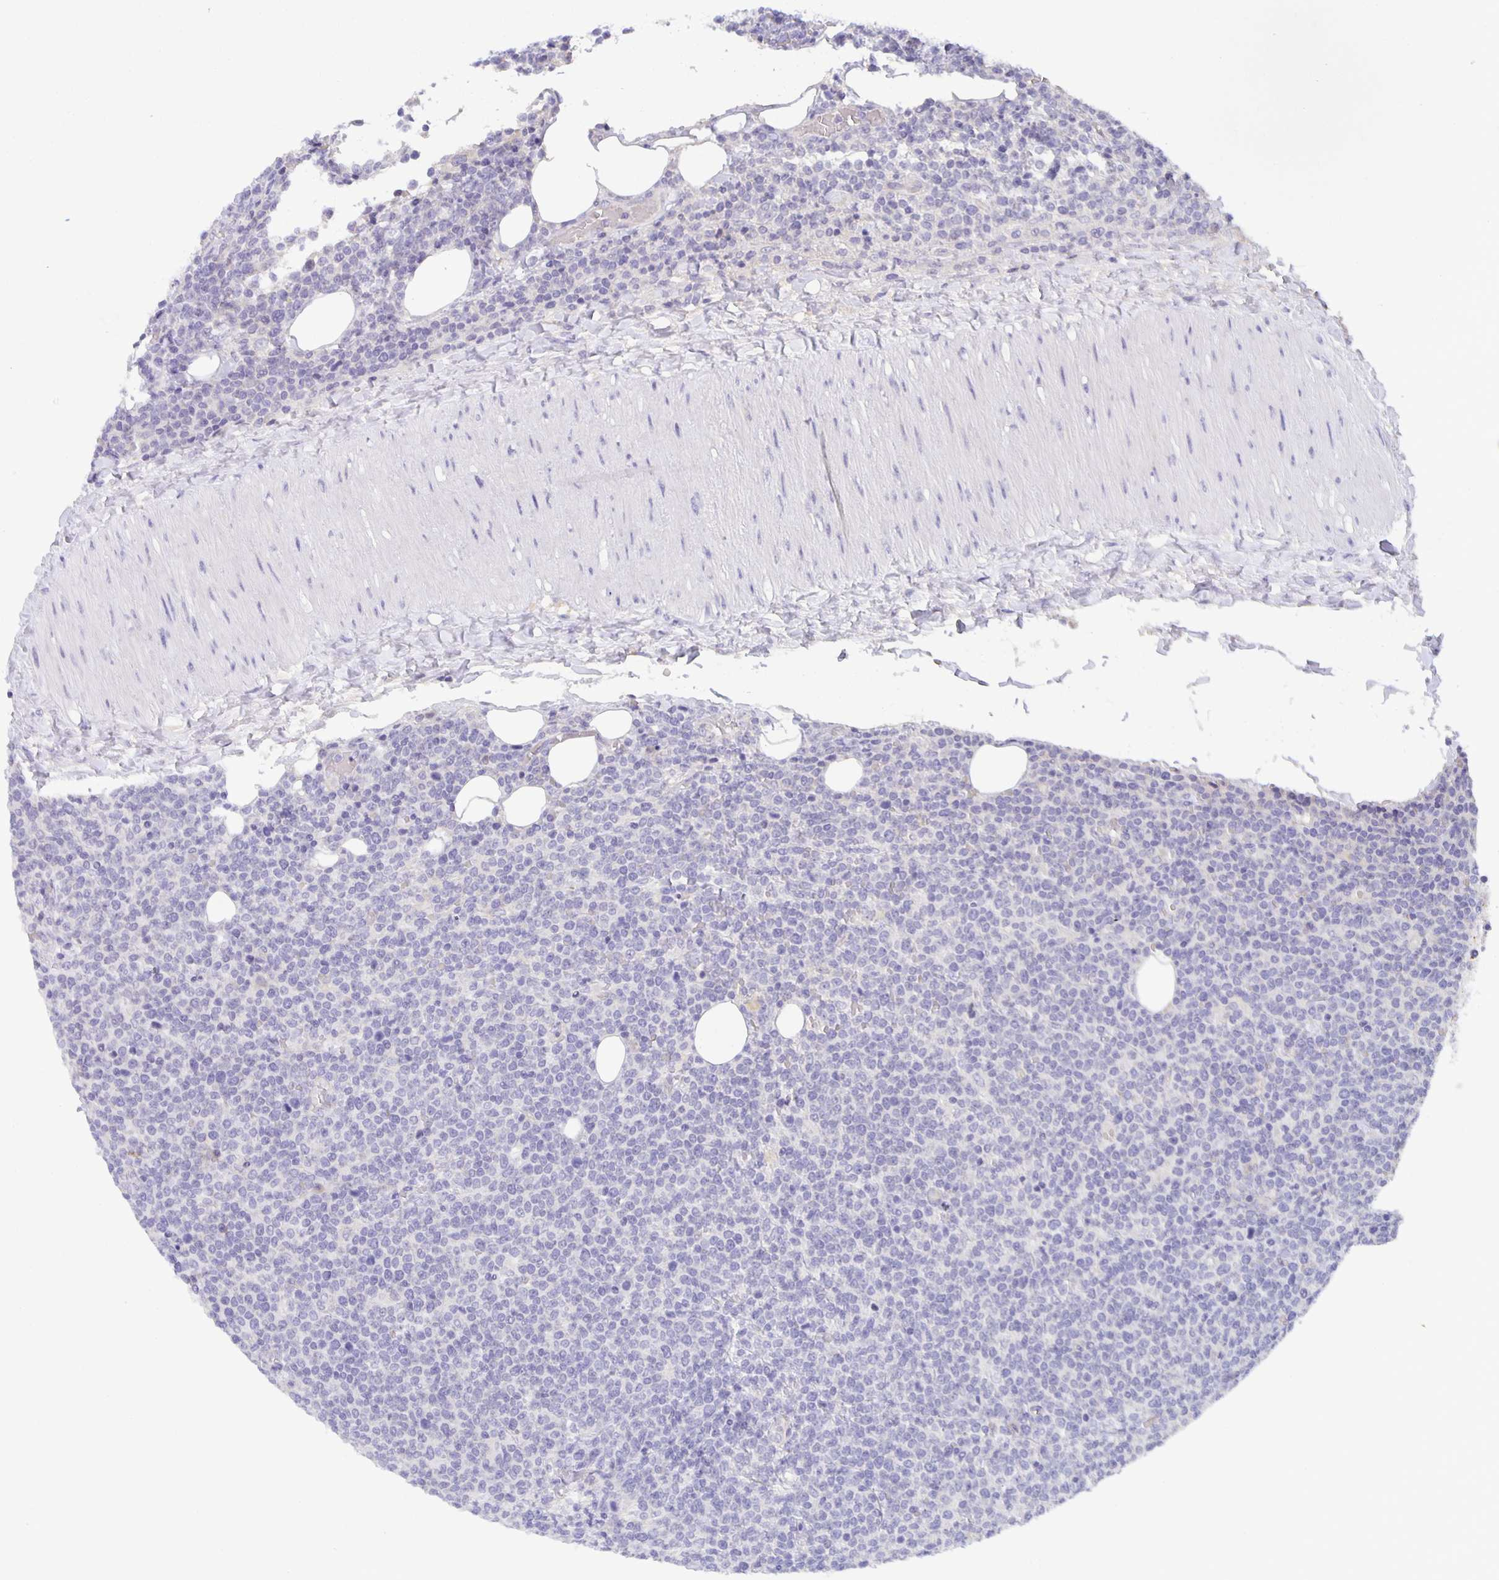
{"staining": {"intensity": "negative", "quantity": "none", "location": "none"}, "tissue": "lymphoma", "cell_type": "Tumor cells", "image_type": "cancer", "snomed": [{"axis": "morphology", "description": "Malignant lymphoma, non-Hodgkin's type, High grade"}, {"axis": "topography", "description": "Lymph node"}], "caption": "DAB immunohistochemical staining of high-grade malignant lymphoma, non-Hodgkin's type reveals no significant staining in tumor cells. (DAB (3,3'-diaminobenzidine) immunohistochemistry, high magnification).", "gene": "PTPN3", "patient": {"sex": "male", "age": 61}}